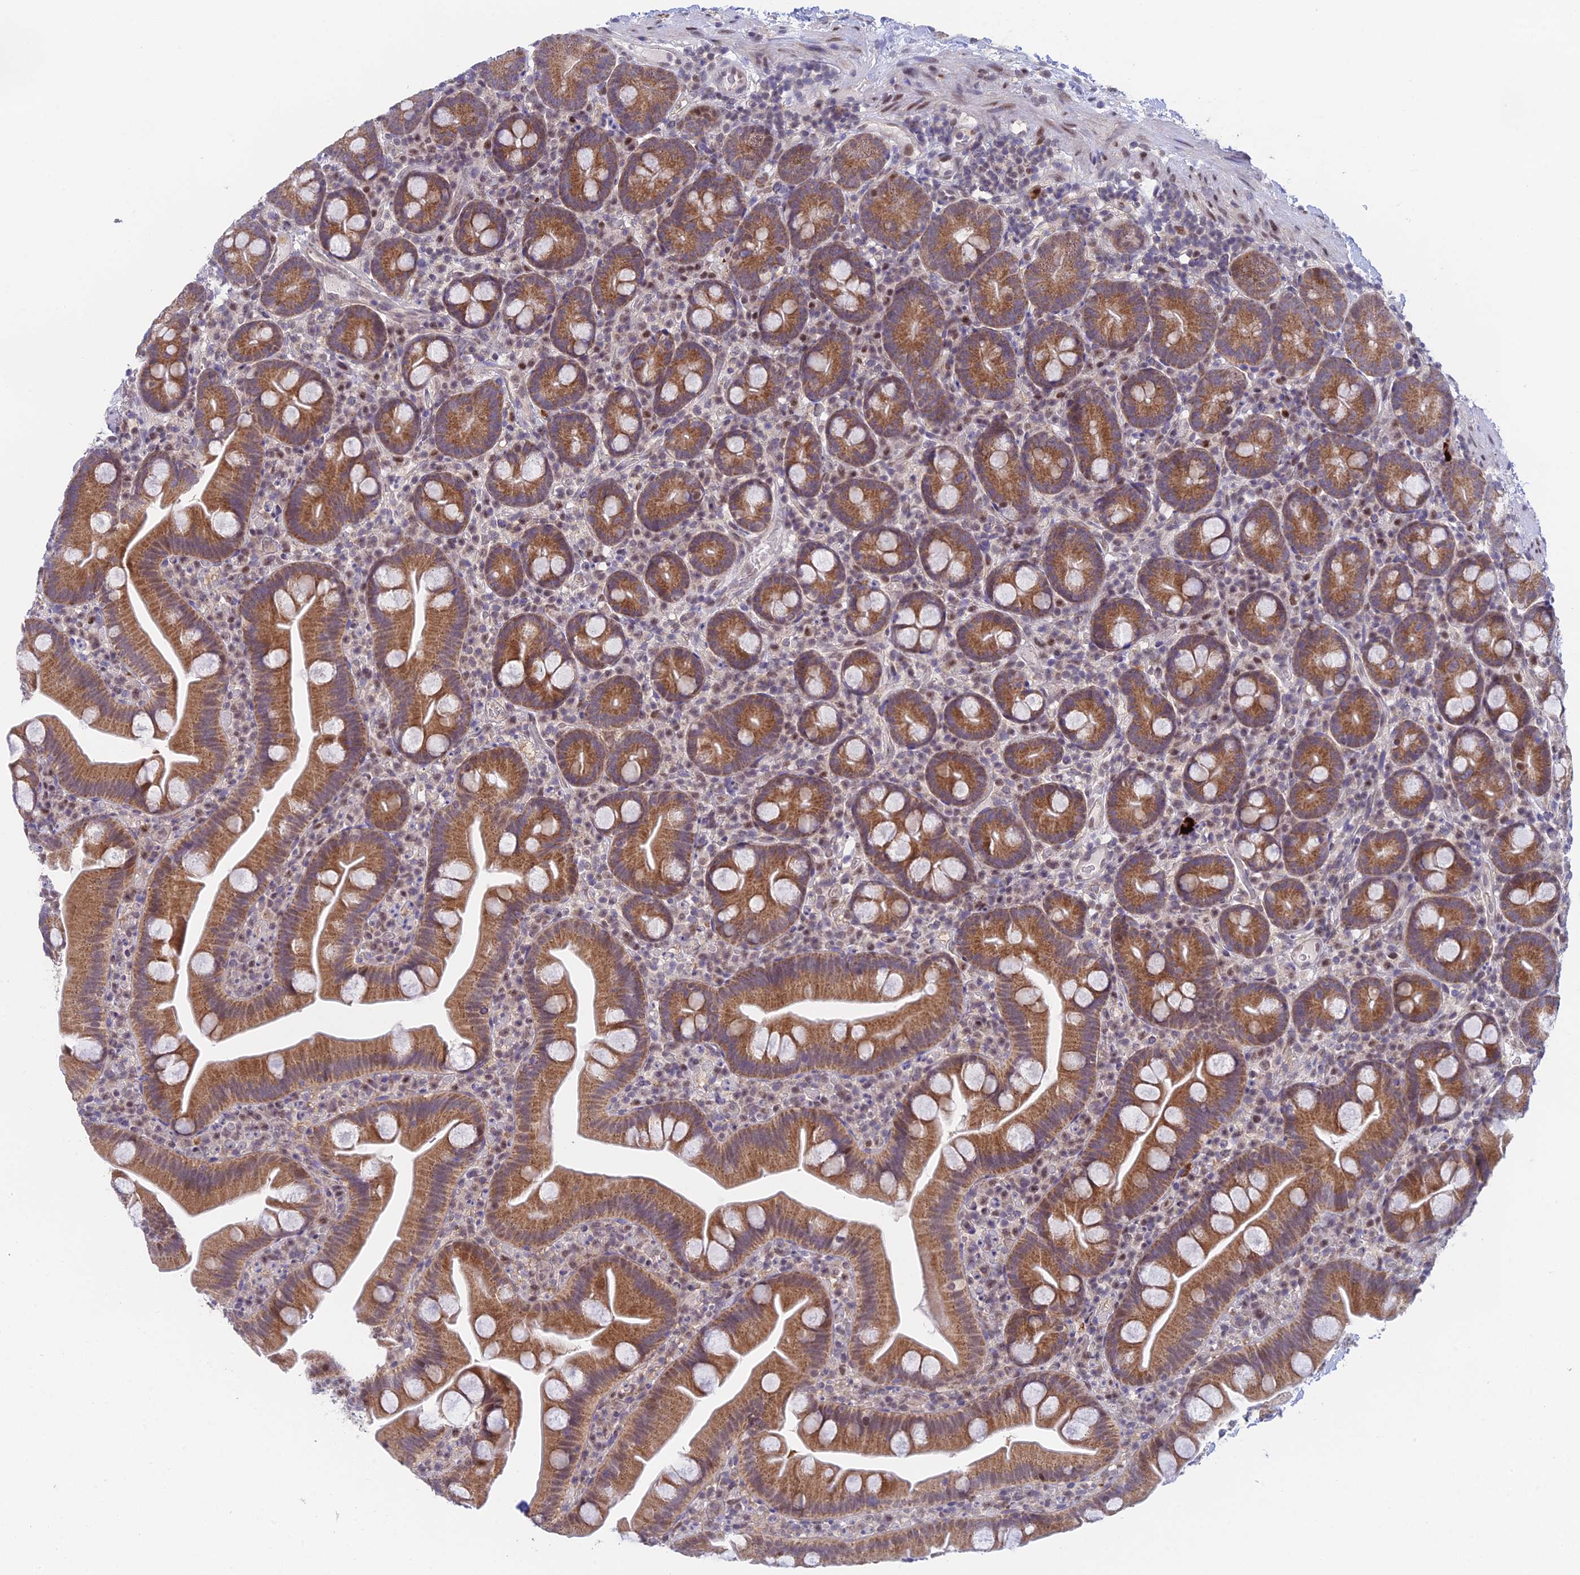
{"staining": {"intensity": "moderate", "quantity": ">75%", "location": "cytoplasmic/membranous"}, "tissue": "small intestine", "cell_type": "Glandular cells", "image_type": "normal", "snomed": [{"axis": "morphology", "description": "Normal tissue, NOS"}, {"axis": "topography", "description": "Small intestine"}], "caption": "Small intestine was stained to show a protein in brown. There is medium levels of moderate cytoplasmic/membranous expression in approximately >75% of glandular cells. The protein of interest is shown in brown color, while the nuclei are stained blue.", "gene": "MRPL17", "patient": {"sex": "female", "age": 68}}